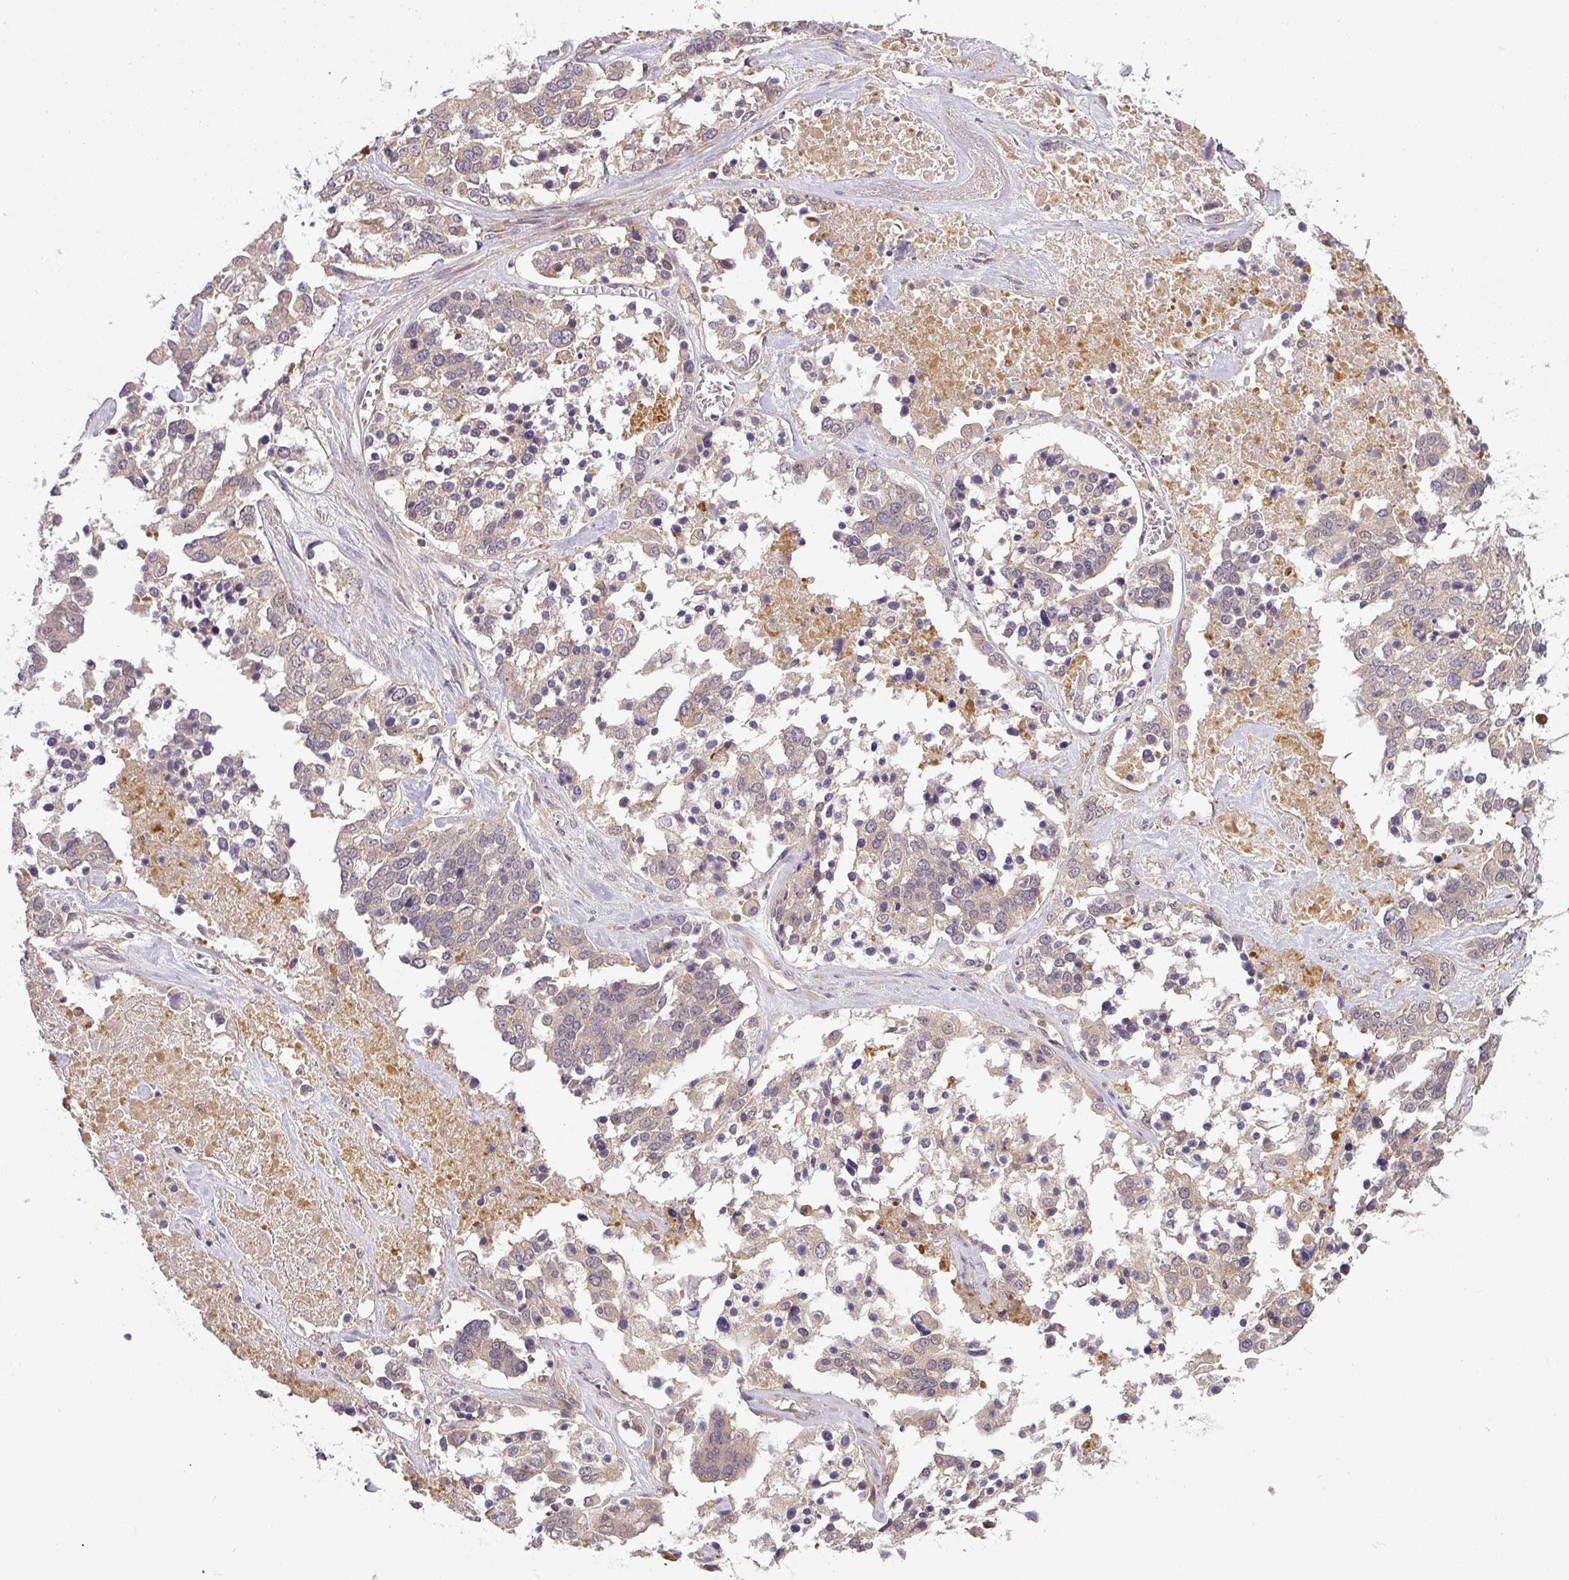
{"staining": {"intensity": "weak", "quantity": "<25%", "location": "cytoplasmic/membranous"}, "tissue": "ovarian cancer", "cell_type": "Tumor cells", "image_type": "cancer", "snomed": [{"axis": "morphology", "description": "Cystadenocarcinoma, serous, NOS"}, {"axis": "topography", "description": "Ovary"}], "caption": "IHC micrograph of serous cystadenocarcinoma (ovarian) stained for a protein (brown), which demonstrates no staining in tumor cells. Nuclei are stained in blue.", "gene": "TCL1B", "patient": {"sex": "female", "age": 44}}